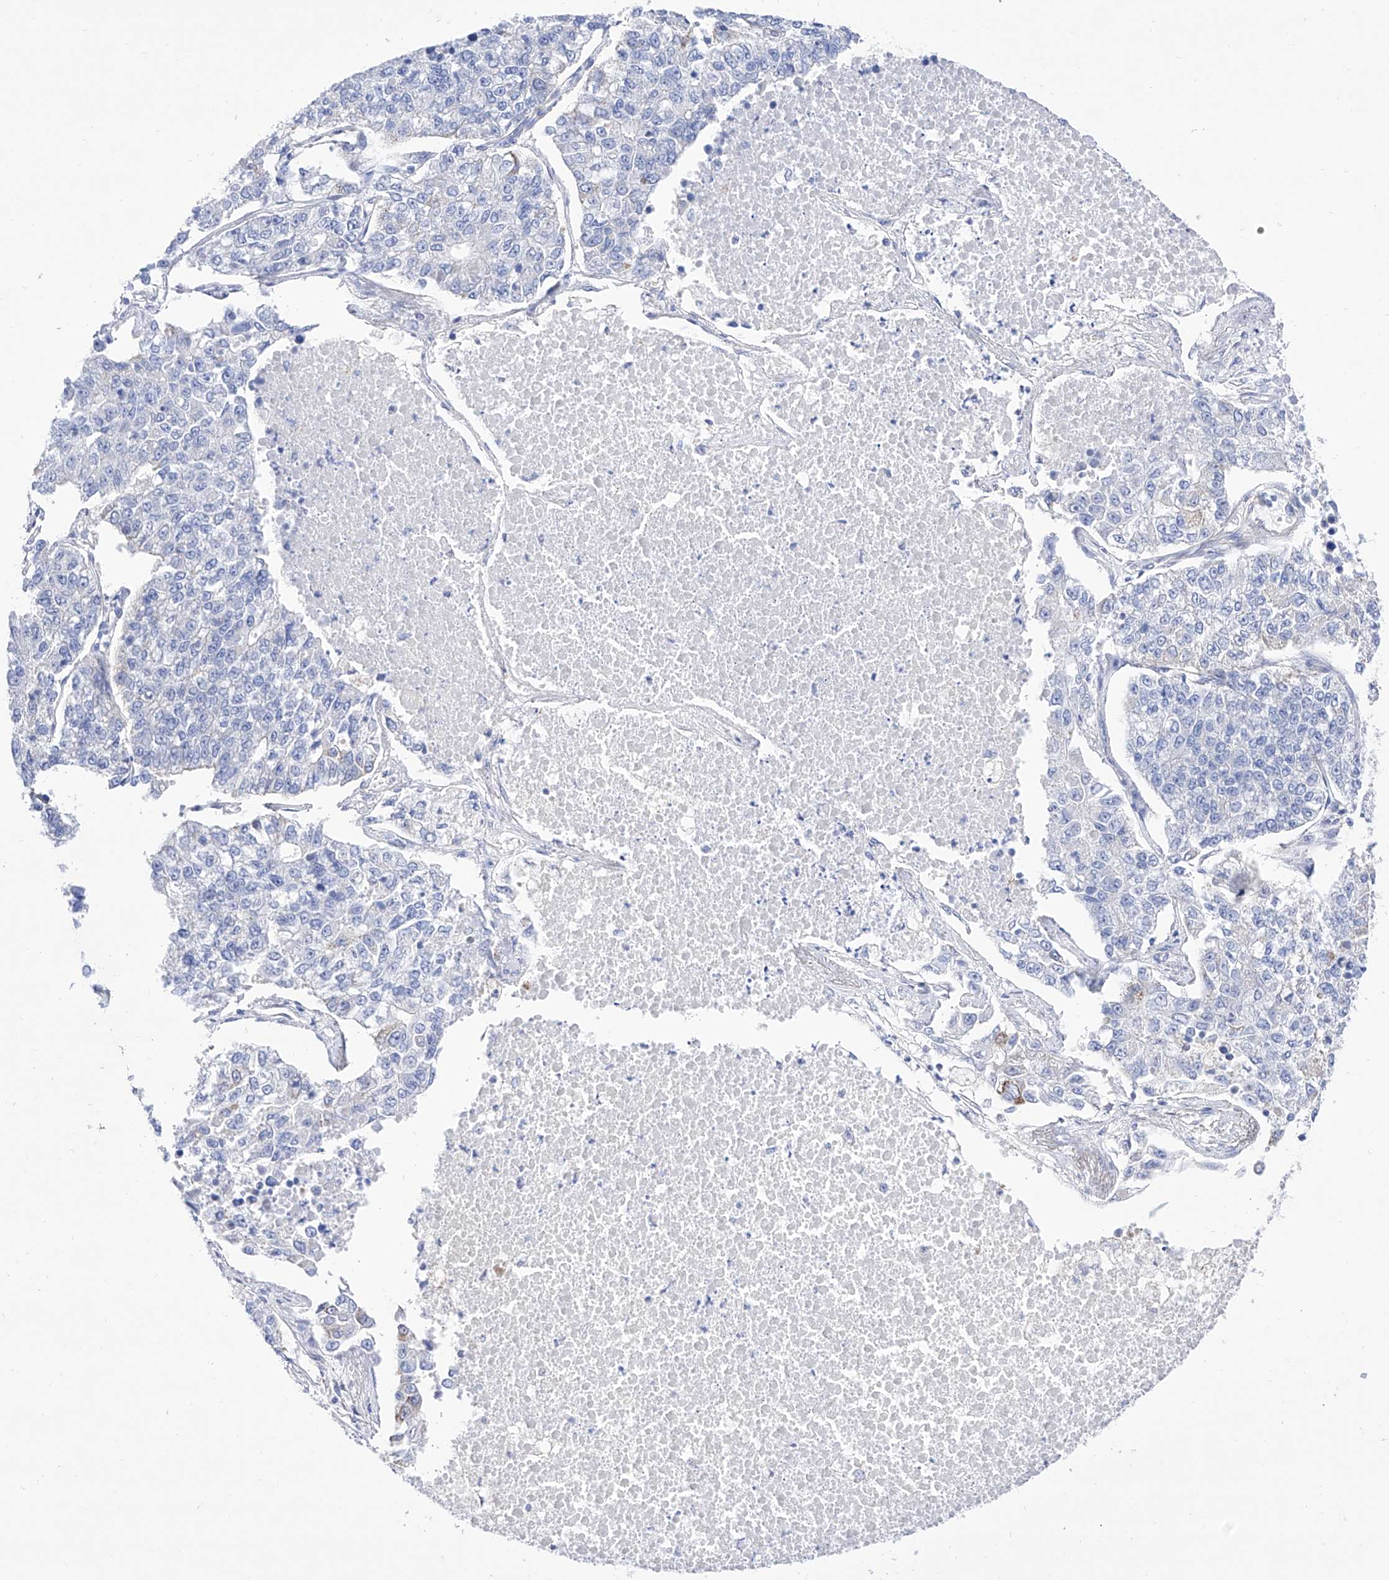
{"staining": {"intensity": "negative", "quantity": "none", "location": "none"}, "tissue": "lung cancer", "cell_type": "Tumor cells", "image_type": "cancer", "snomed": [{"axis": "morphology", "description": "Adenocarcinoma, NOS"}, {"axis": "topography", "description": "Lung"}], "caption": "IHC of lung adenocarcinoma reveals no staining in tumor cells.", "gene": "ZNF653", "patient": {"sex": "male", "age": 49}}